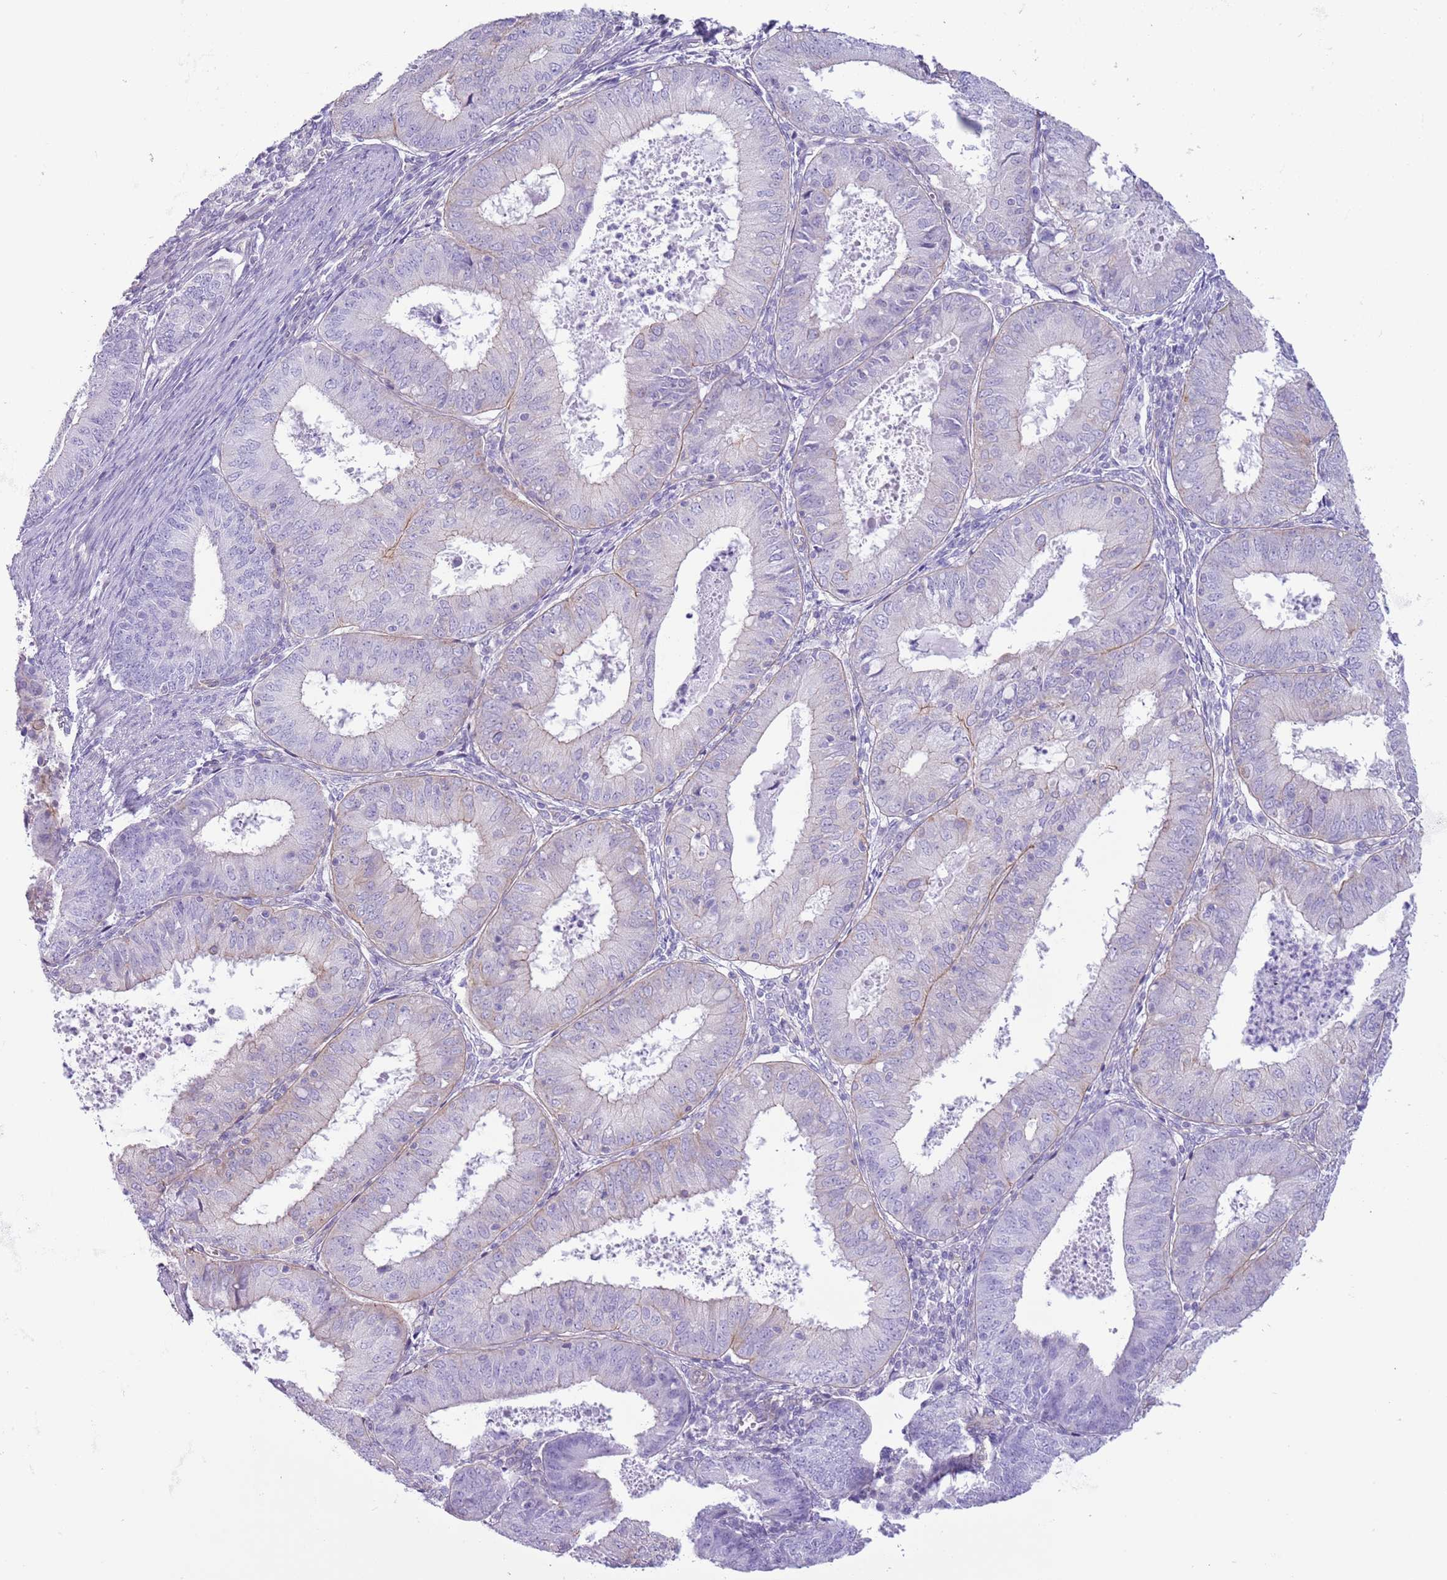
{"staining": {"intensity": "negative", "quantity": "none", "location": "none"}, "tissue": "endometrial cancer", "cell_type": "Tumor cells", "image_type": "cancer", "snomed": [{"axis": "morphology", "description": "Adenocarcinoma, NOS"}, {"axis": "topography", "description": "Endometrium"}], "caption": "Immunohistochemical staining of human endometrial cancer (adenocarcinoma) shows no significant staining in tumor cells.", "gene": "RBP3", "patient": {"sex": "female", "age": 57}}